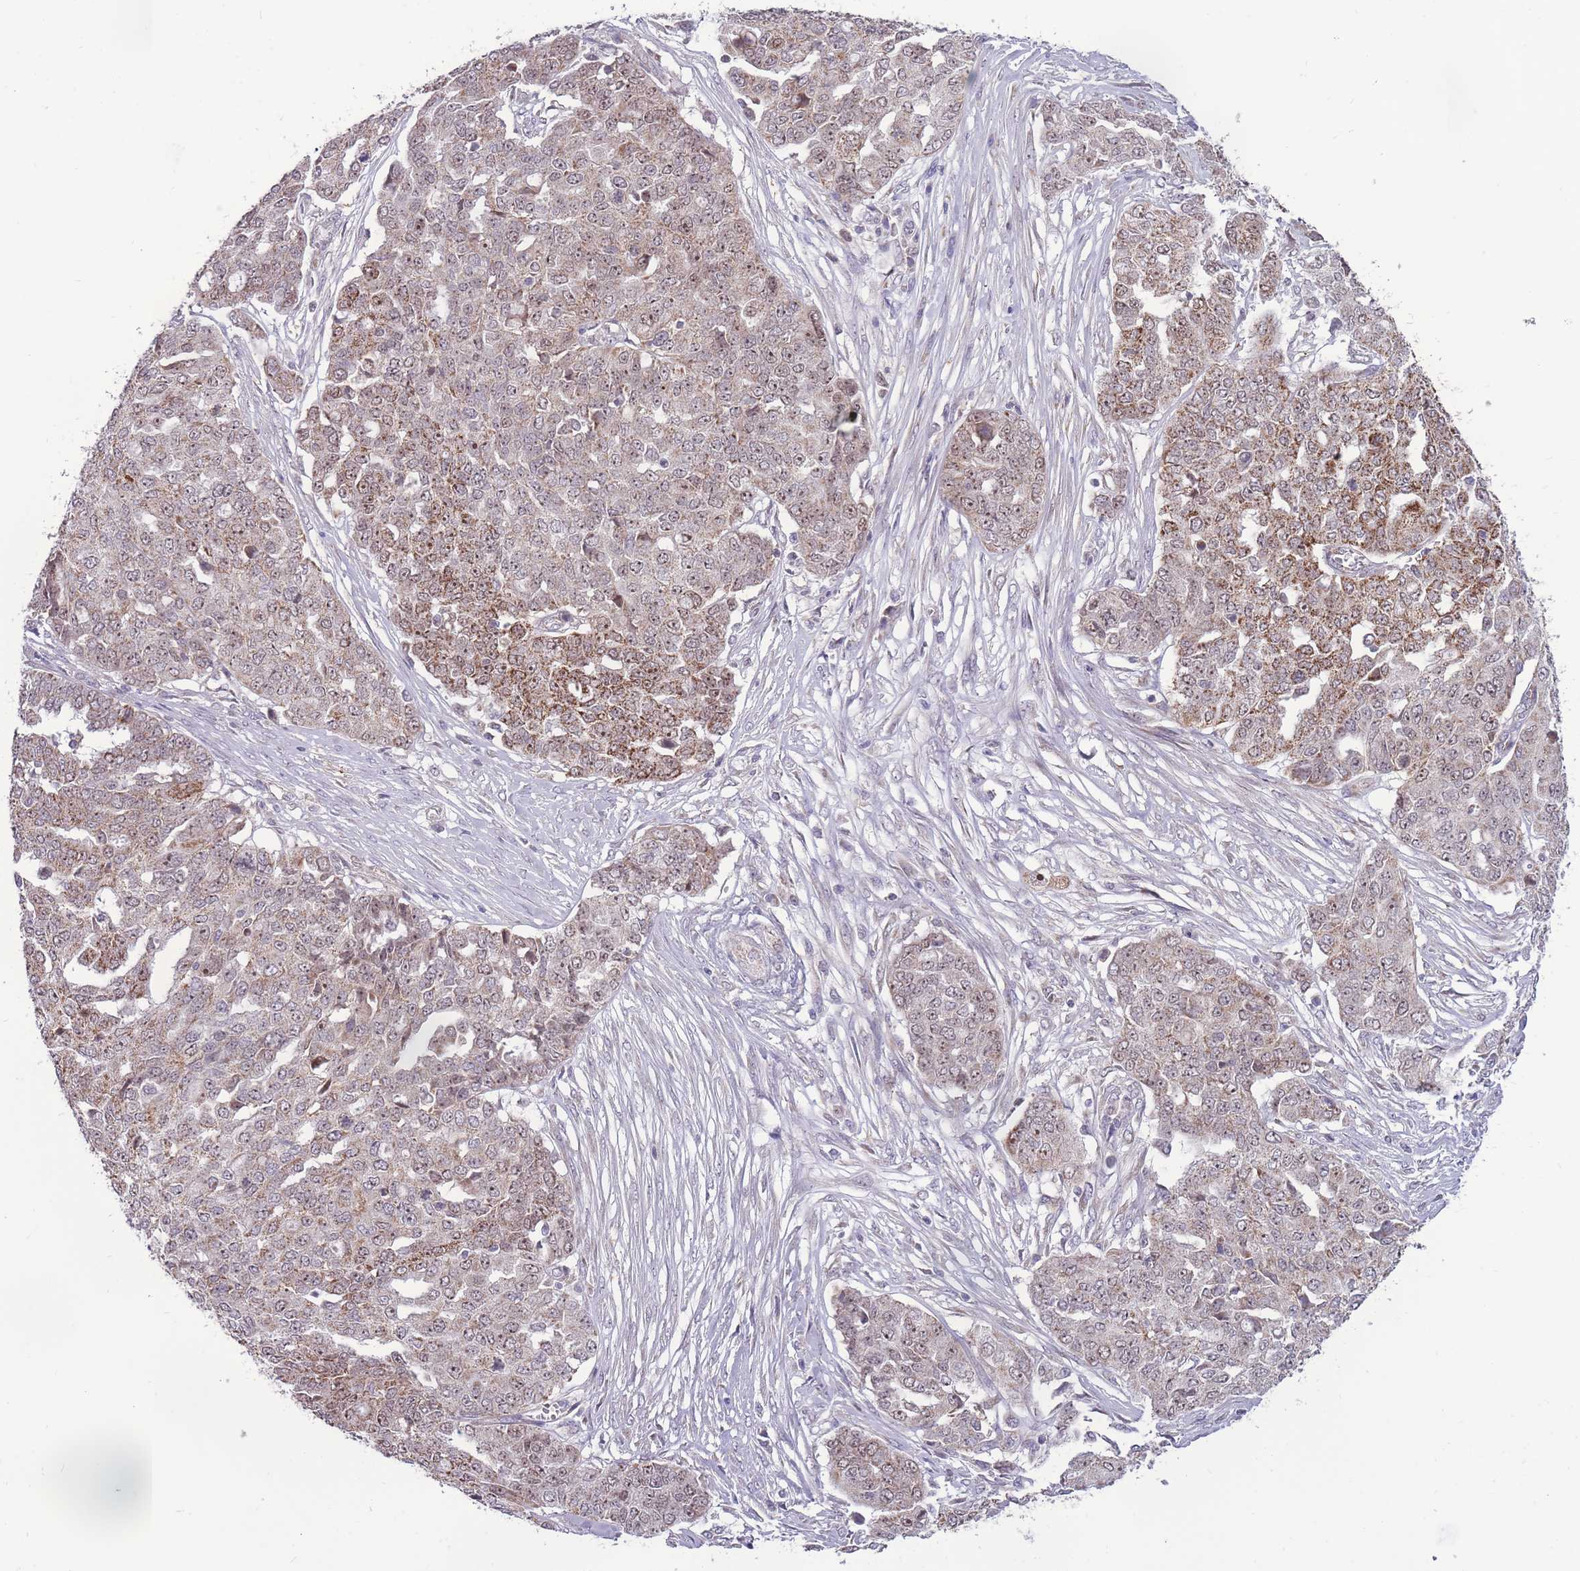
{"staining": {"intensity": "moderate", "quantity": ">75%", "location": "cytoplasmic/membranous,nuclear"}, "tissue": "ovarian cancer", "cell_type": "Tumor cells", "image_type": "cancer", "snomed": [{"axis": "morphology", "description": "Cystadenocarcinoma, serous, NOS"}, {"axis": "topography", "description": "Soft tissue"}, {"axis": "topography", "description": "Ovary"}], "caption": "Protein expression analysis of human ovarian serous cystadenocarcinoma reveals moderate cytoplasmic/membranous and nuclear expression in about >75% of tumor cells.", "gene": "MCIDAS", "patient": {"sex": "female", "age": 57}}